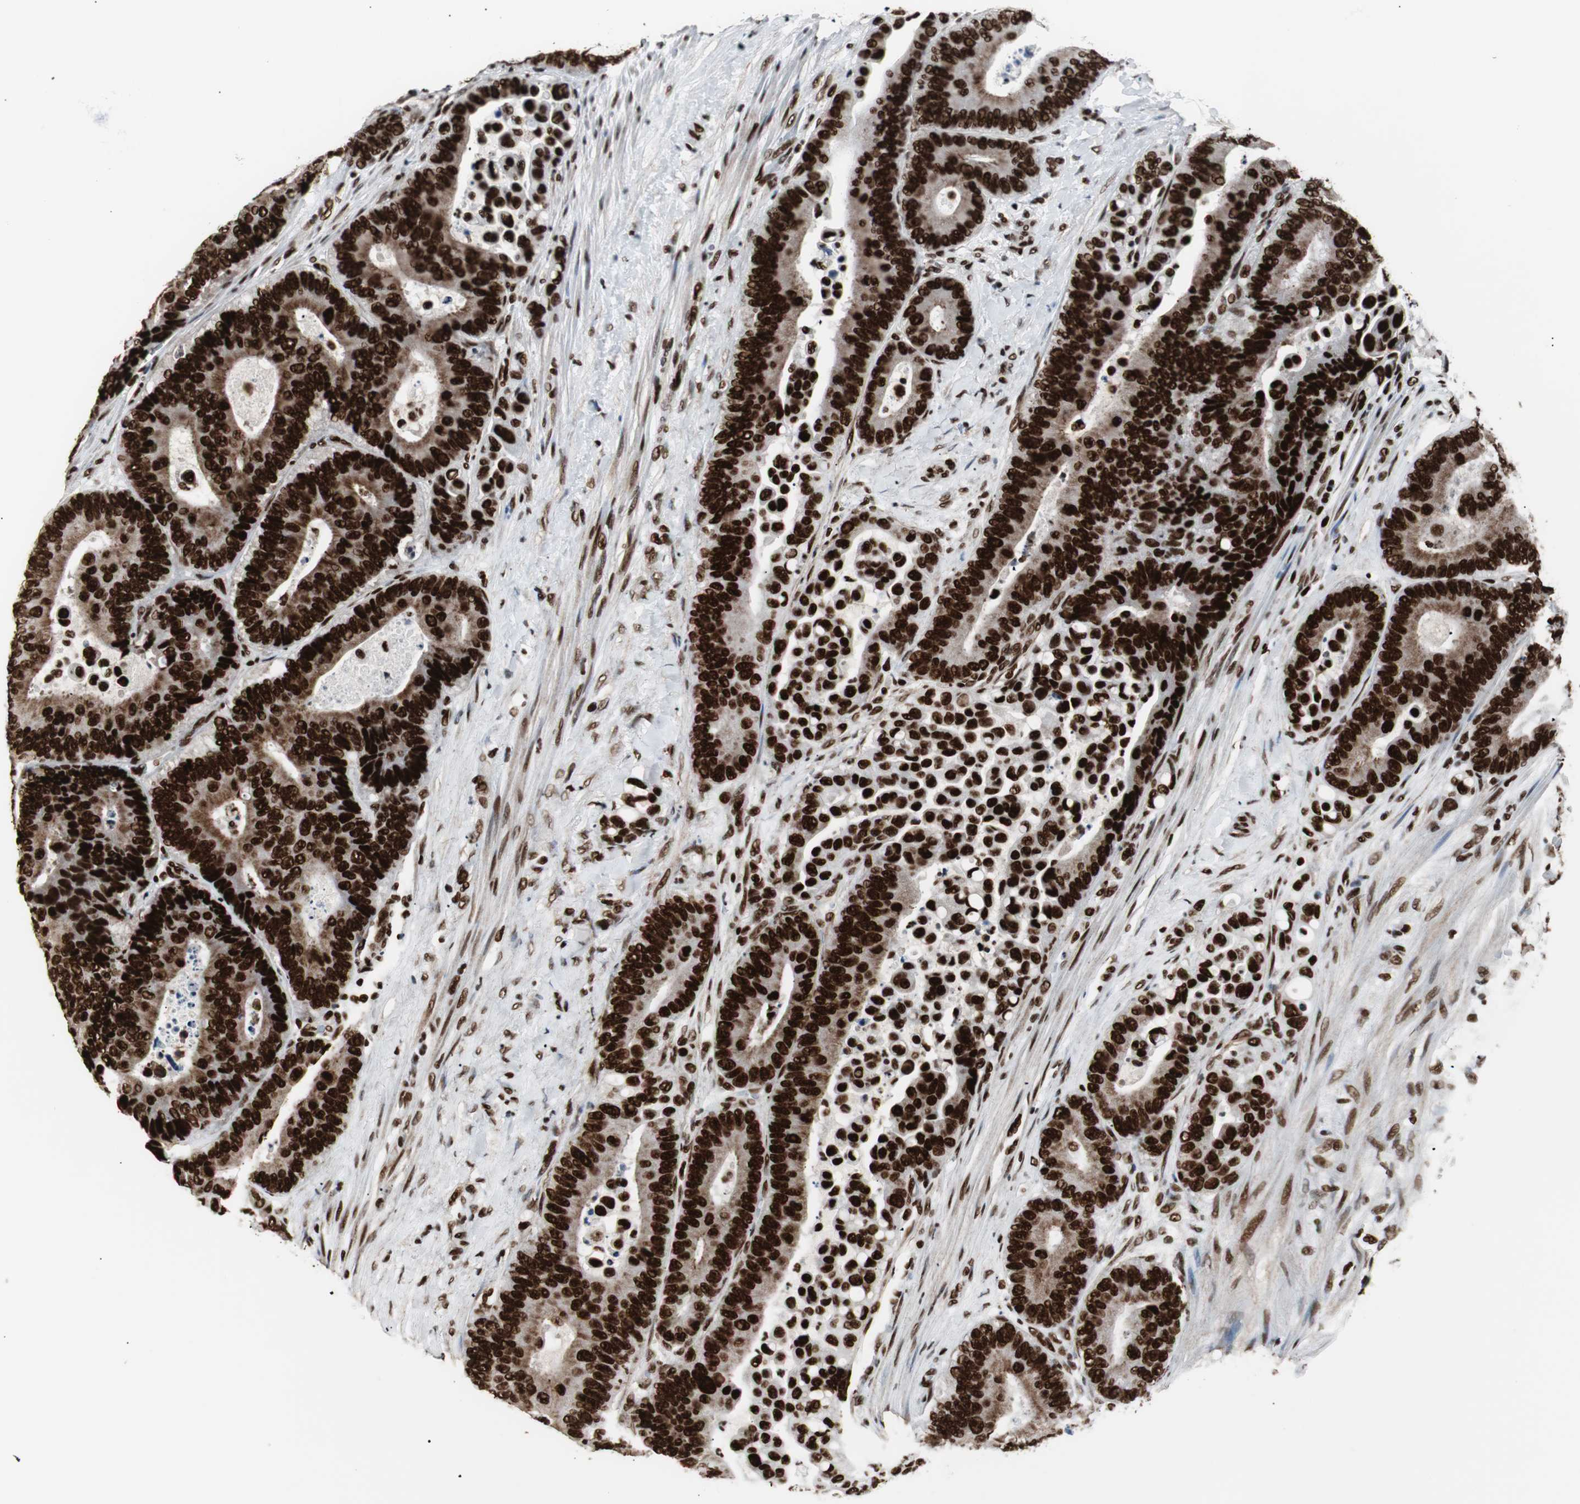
{"staining": {"intensity": "strong", "quantity": ">75%", "location": "cytoplasmic/membranous,nuclear"}, "tissue": "colorectal cancer", "cell_type": "Tumor cells", "image_type": "cancer", "snomed": [{"axis": "morphology", "description": "Normal tissue, NOS"}, {"axis": "morphology", "description": "Adenocarcinoma, NOS"}, {"axis": "topography", "description": "Colon"}], "caption": "Protein analysis of colorectal cancer tissue demonstrates strong cytoplasmic/membranous and nuclear staining in approximately >75% of tumor cells. (DAB (3,3'-diaminobenzidine) = brown stain, brightfield microscopy at high magnification).", "gene": "MTA2", "patient": {"sex": "male", "age": 82}}